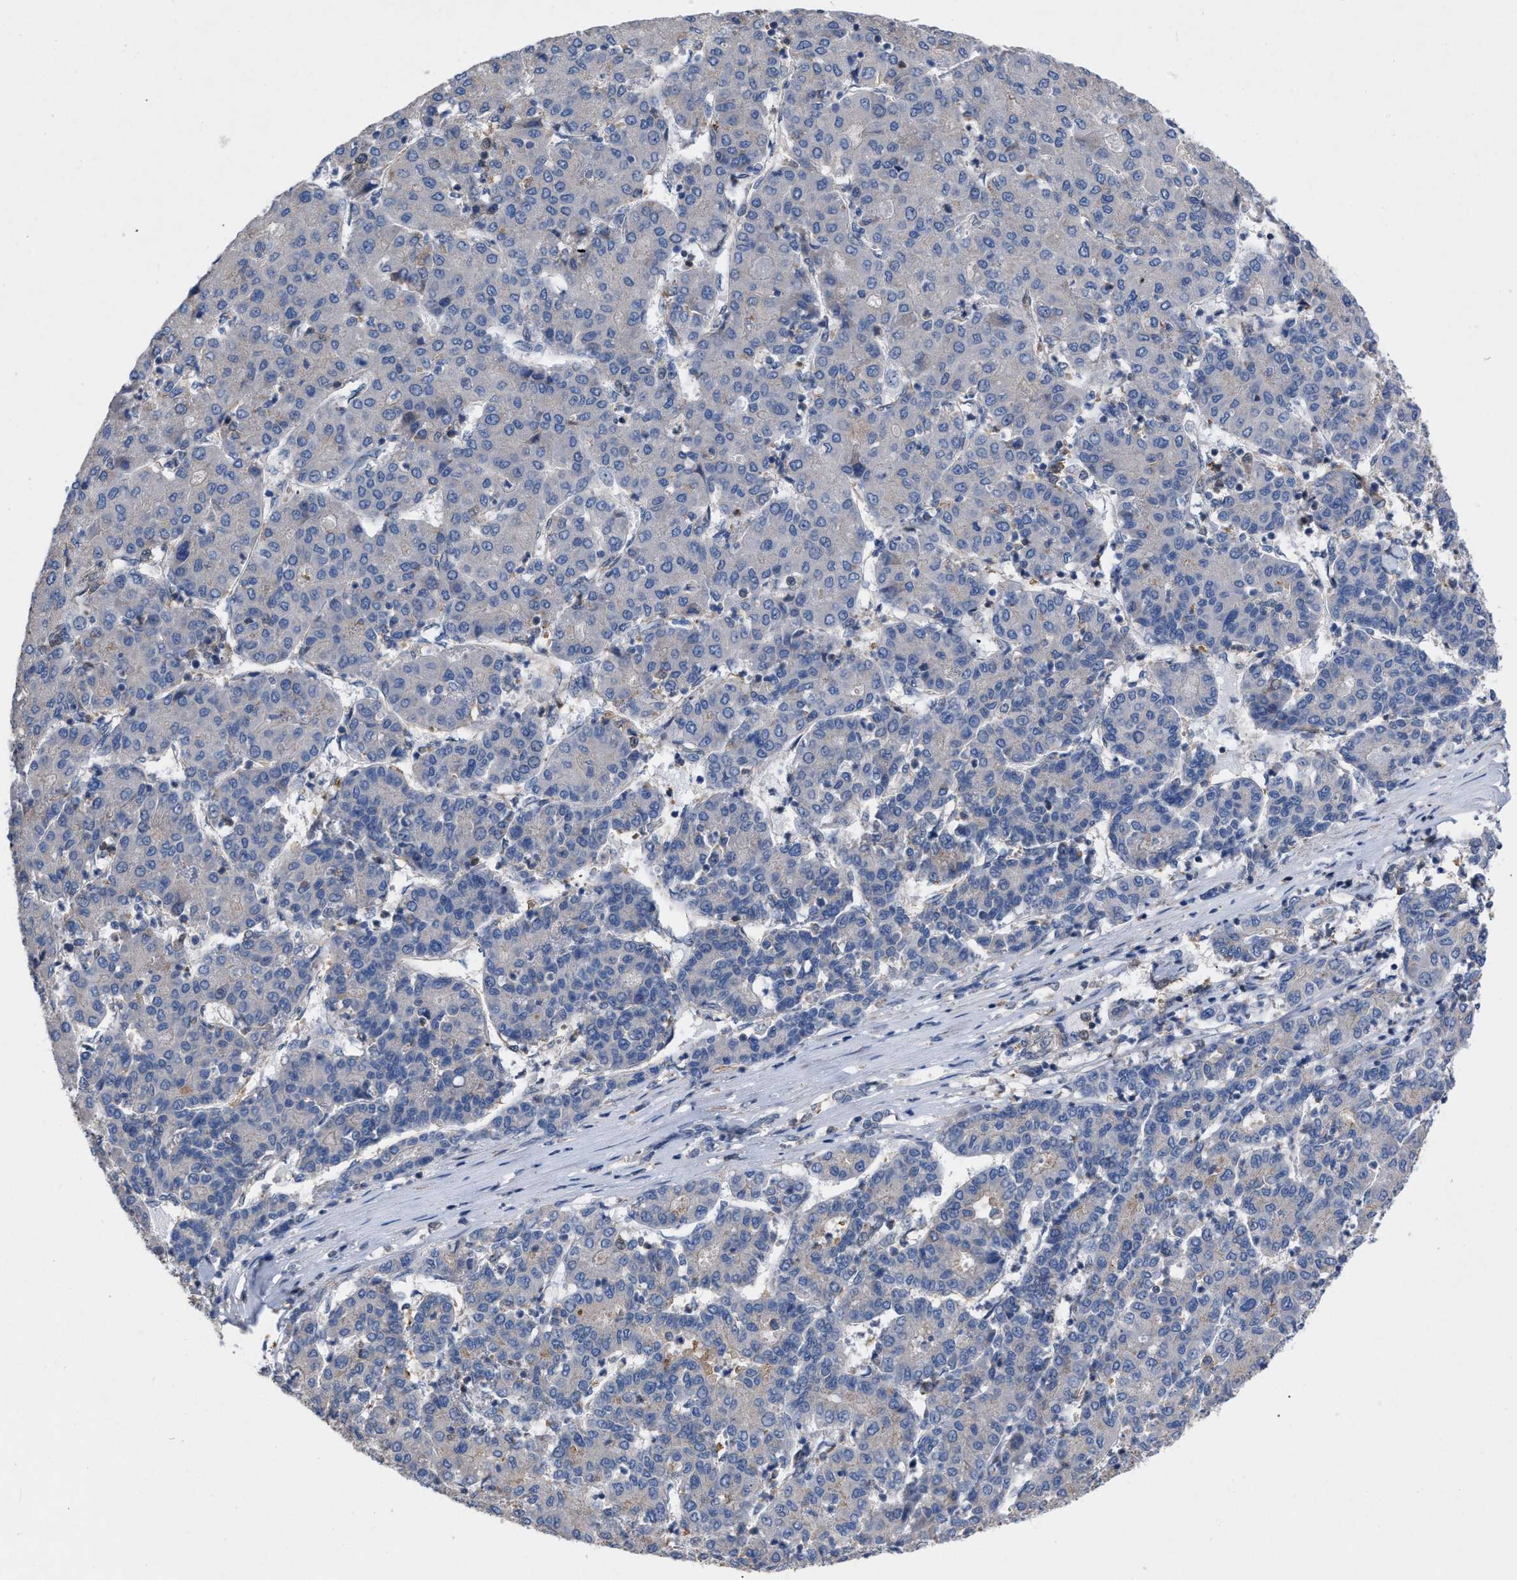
{"staining": {"intensity": "negative", "quantity": "none", "location": "none"}, "tissue": "liver cancer", "cell_type": "Tumor cells", "image_type": "cancer", "snomed": [{"axis": "morphology", "description": "Carcinoma, Hepatocellular, NOS"}, {"axis": "topography", "description": "Liver"}], "caption": "The immunohistochemistry (IHC) image has no significant positivity in tumor cells of liver cancer tissue.", "gene": "TMEM131", "patient": {"sex": "male", "age": 65}}